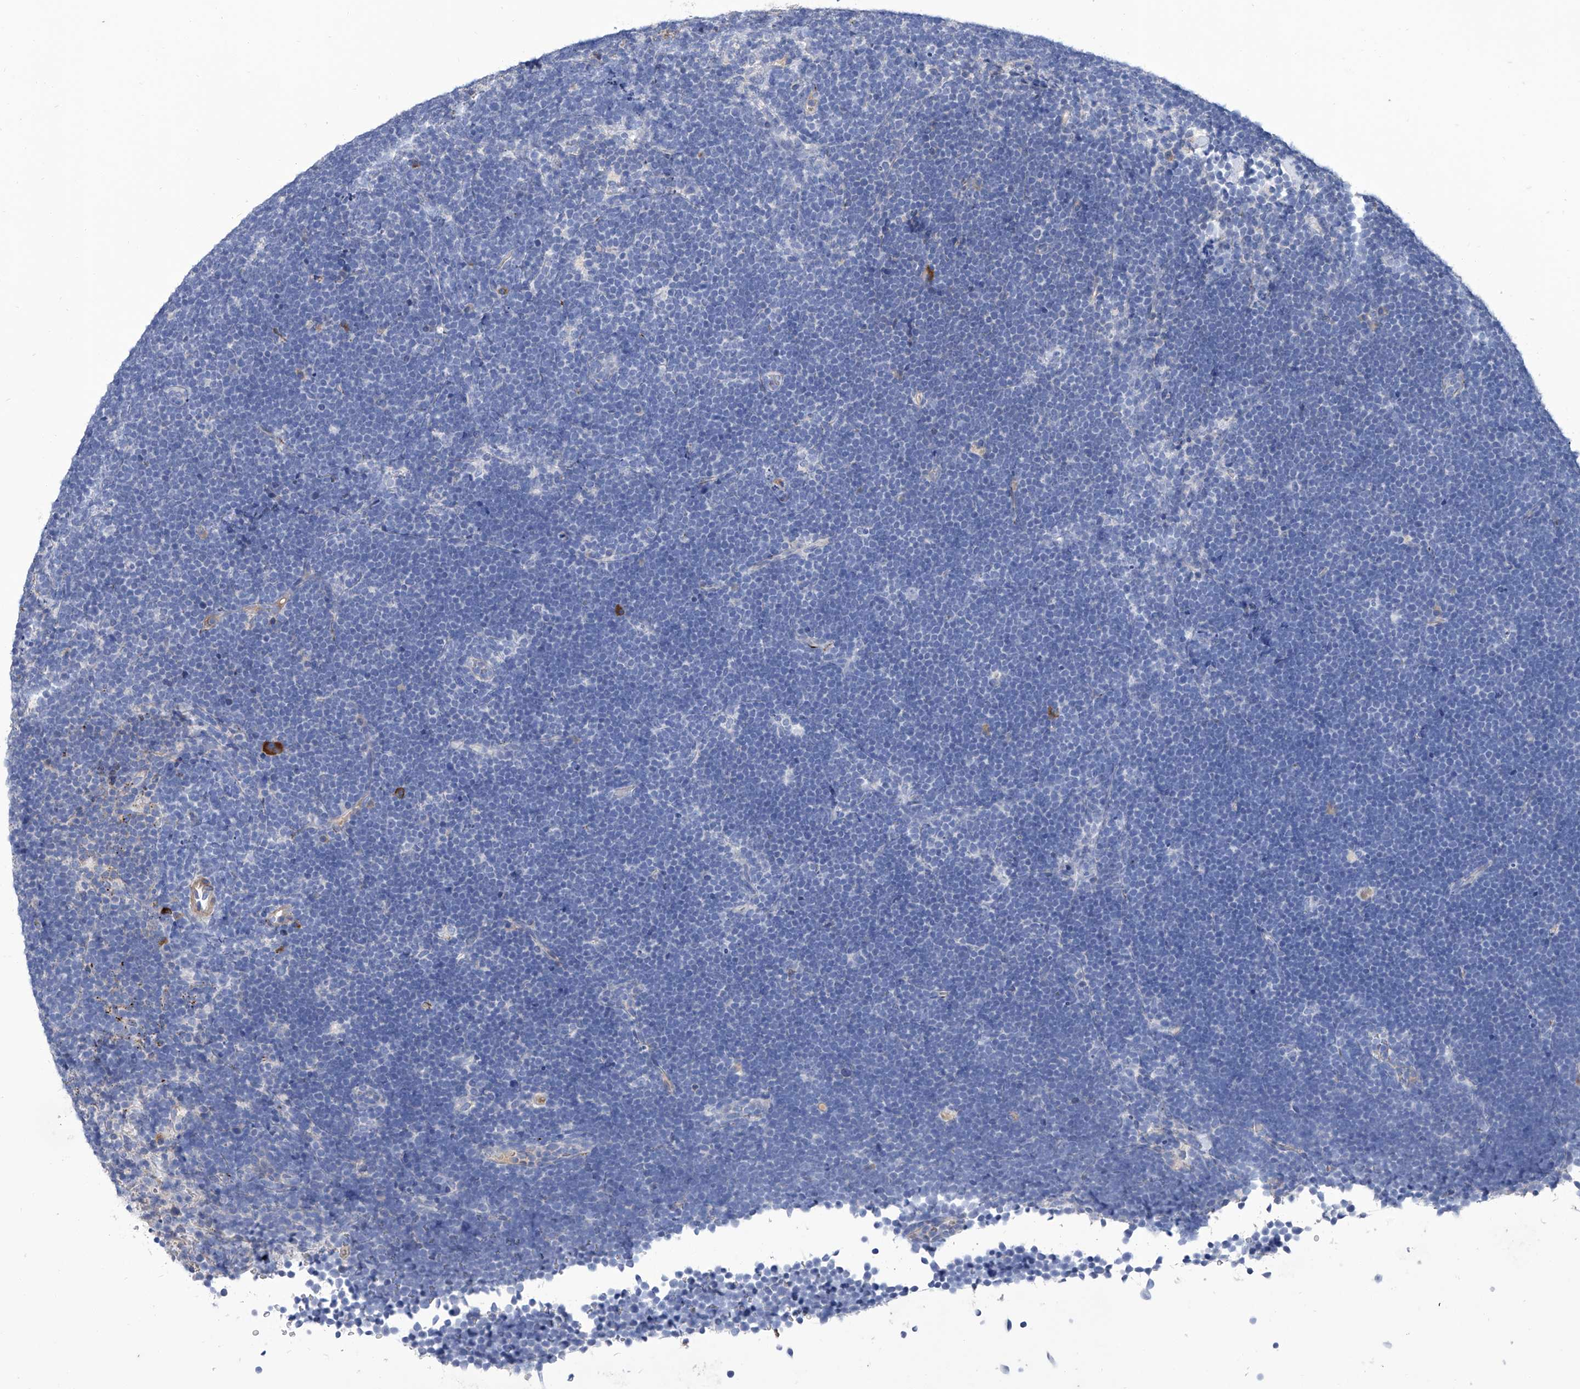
{"staining": {"intensity": "negative", "quantity": "none", "location": "none"}, "tissue": "lymphoma", "cell_type": "Tumor cells", "image_type": "cancer", "snomed": [{"axis": "morphology", "description": "Malignant lymphoma, non-Hodgkin's type, High grade"}, {"axis": "topography", "description": "Lymph node"}], "caption": "A high-resolution micrograph shows immunohistochemistry staining of lymphoma, which demonstrates no significant expression in tumor cells. The staining was performed using DAB (3,3'-diaminobenzidine) to visualize the protein expression in brown, while the nuclei were stained in blue with hematoxylin (Magnification: 20x).", "gene": "GPT", "patient": {"sex": "male", "age": 13}}